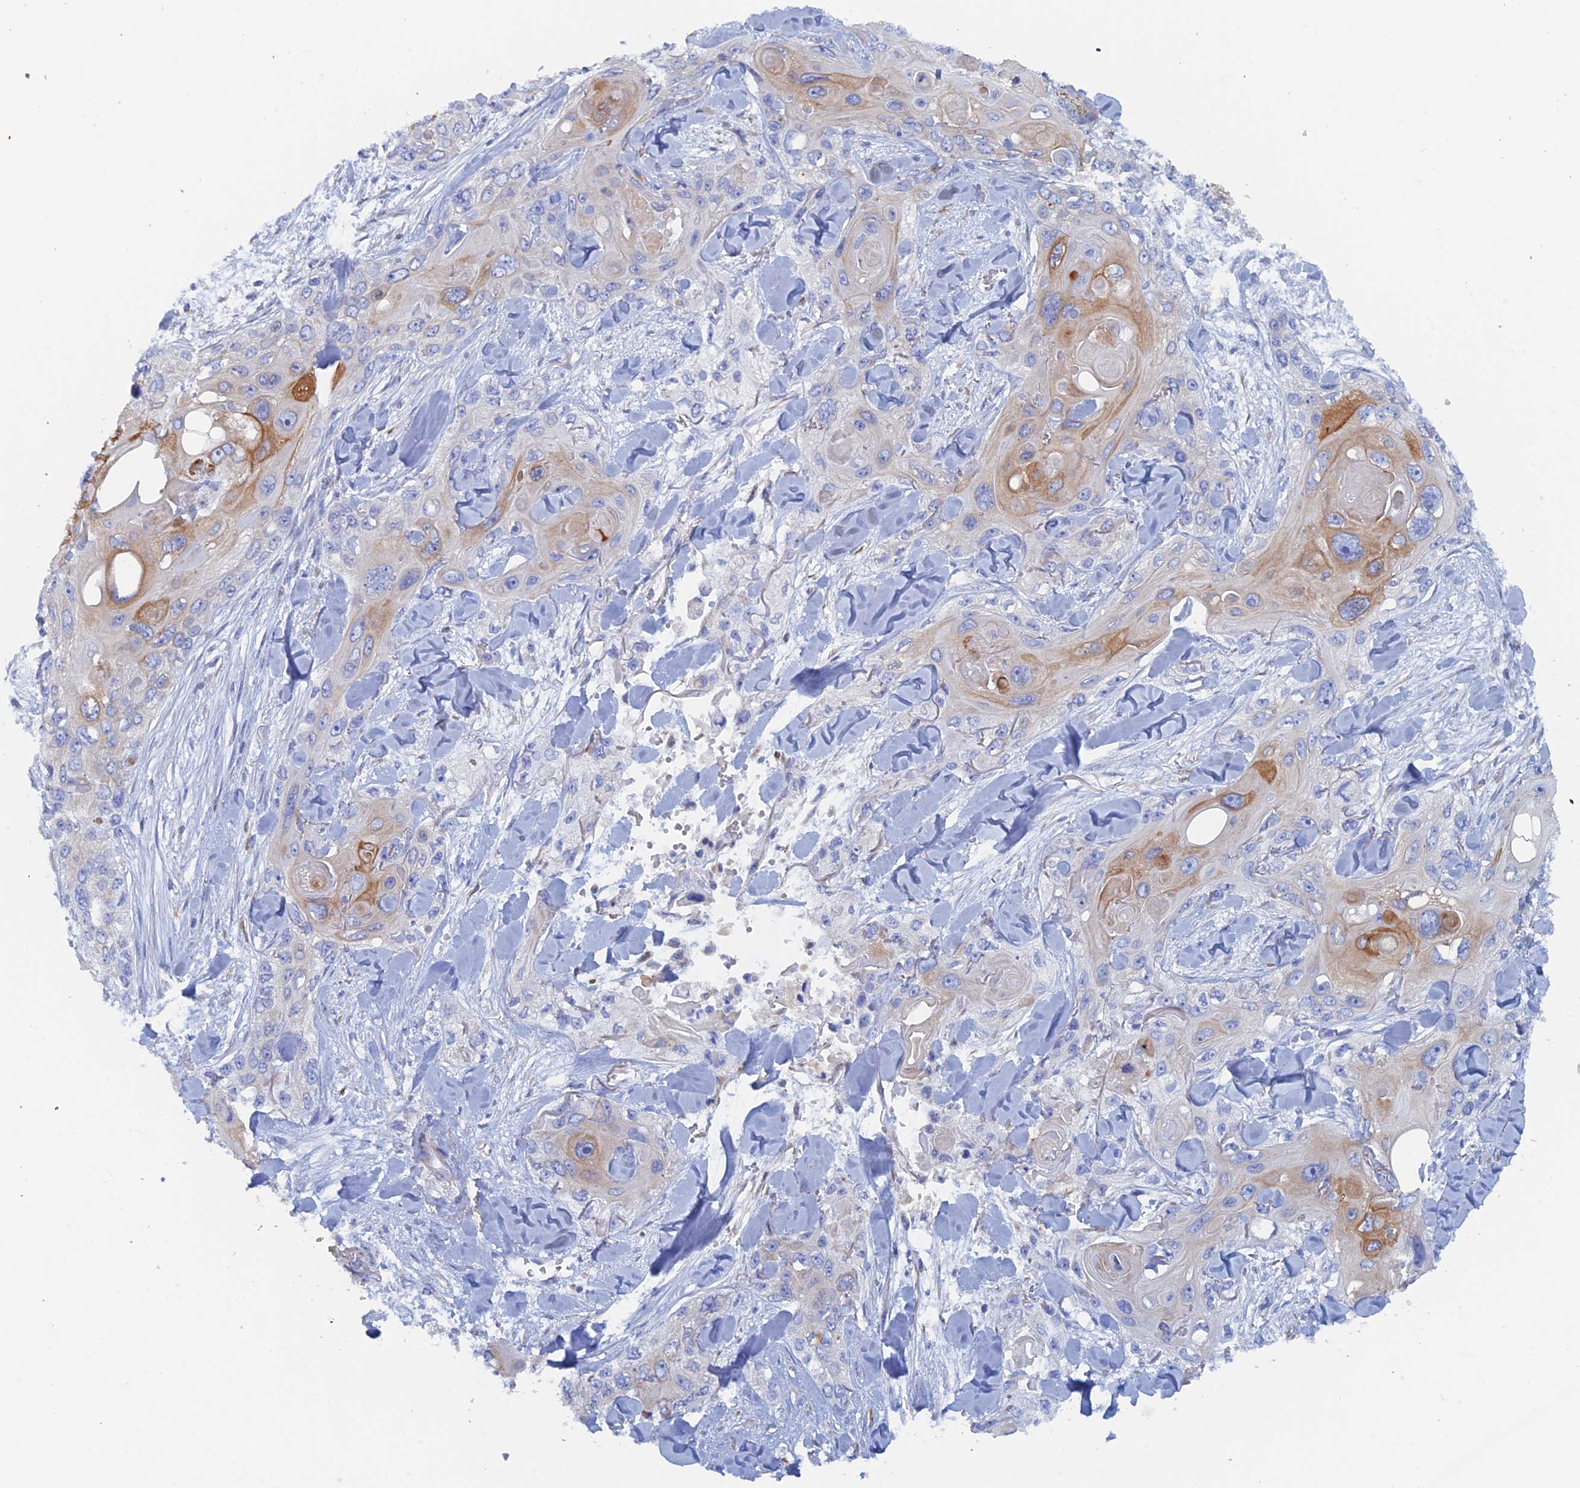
{"staining": {"intensity": "moderate", "quantity": "<25%", "location": "cytoplasmic/membranous"}, "tissue": "skin cancer", "cell_type": "Tumor cells", "image_type": "cancer", "snomed": [{"axis": "morphology", "description": "Normal tissue, NOS"}, {"axis": "morphology", "description": "Squamous cell carcinoma, NOS"}, {"axis": "topography", "description": "Skin"}], "caption": "Squamous cell carcinoma (skin) tissue displays moderate cytoplasmic/membranous expression in approximately <25% of tumor cells, visualized by immunohistochemistry. (Brightfield microscopy of DAB IHC at high magnification).", "gene": "COG7", "patient": {"sex": "male", "age": 72}}